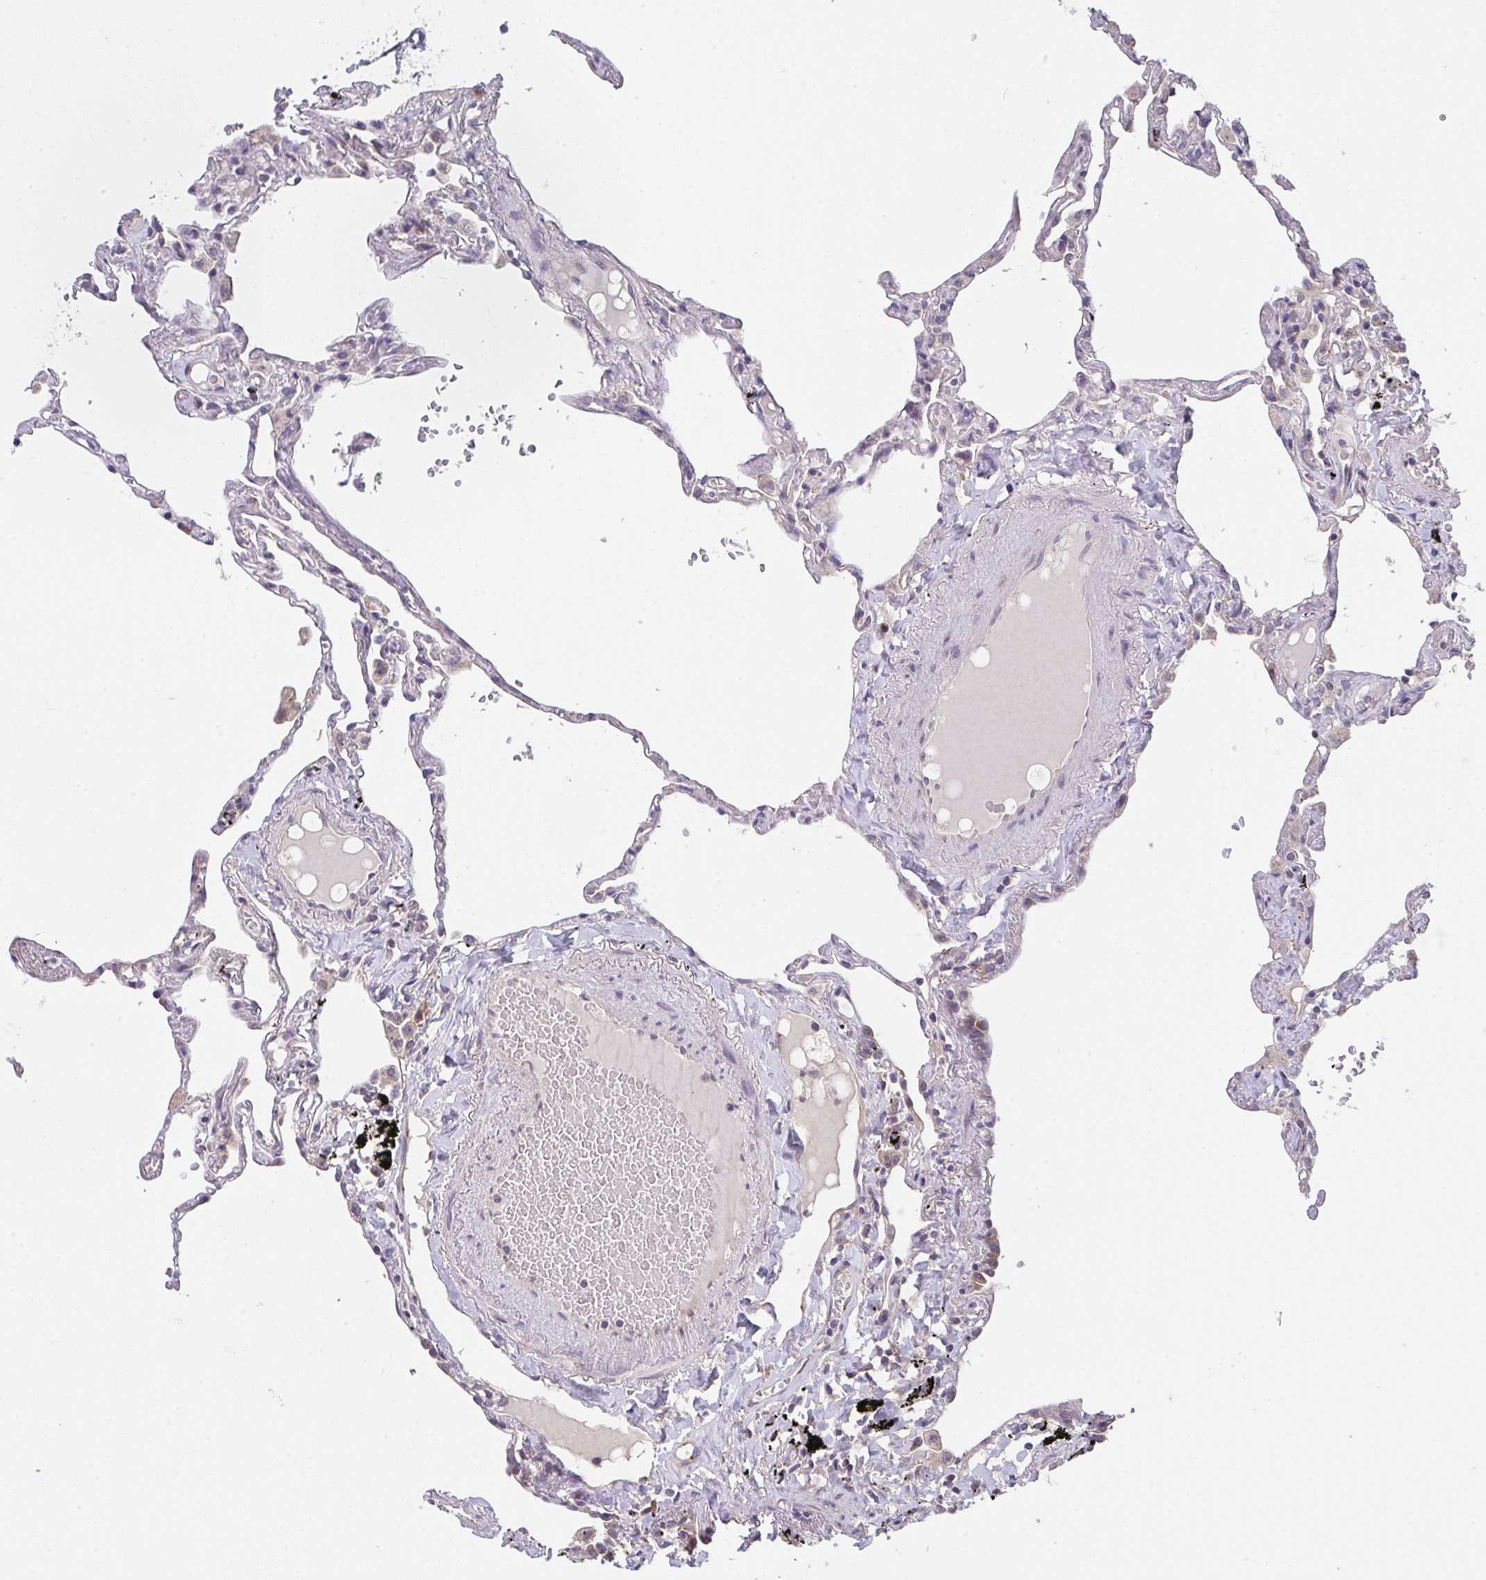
{"staining": {"intensity": "negative", "quantity": "none", "location": "none"}, "tissue": "lung", "cell_type": "Alveolar cells", "image_type": "normal", "snomed": [{"axis": "morphology", "description": "Normal tissue, NOS"}, {"axis": "topography", "description": "Lung"}], "caption": "Alveolar cells are negative for protein expression in normal human lung.", "gene": "TSPAN31", "patient": {"sex": "female", "age": 67}}